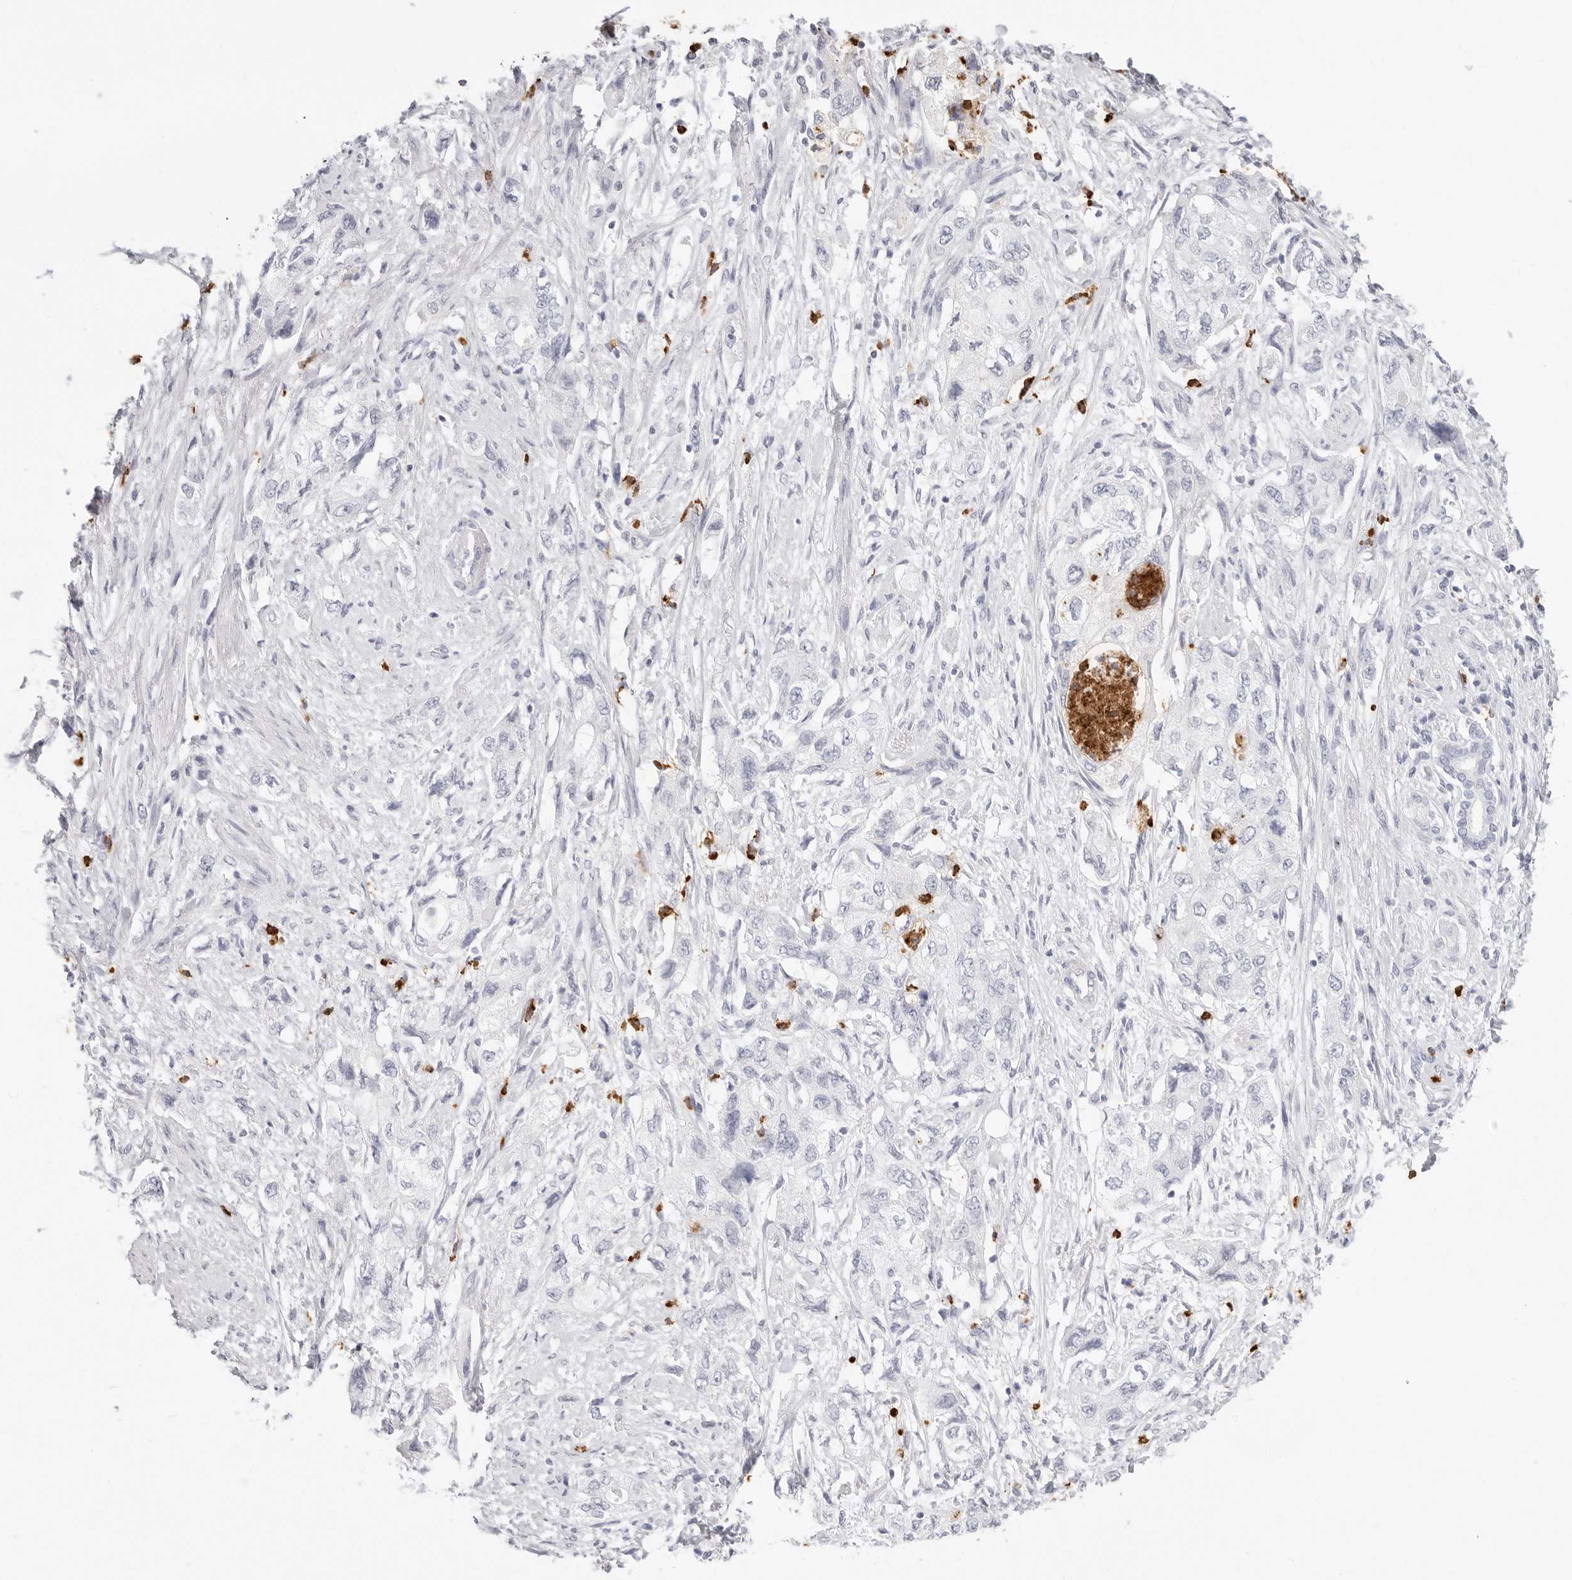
{"staining": {"intensity": "negative", "quantity": "none", "location": "none"}, "tissue": "pancreatic cancer", "cell_type": "Tumor cells", "image_type": "cancer", "snomed": [{"axis": "morphology", "description": "Adenocarcinoma, NOS"}, {"axis": "topography", "description": "Pancreas"}], "caption": "Protein analysis of pancreatic cancer displays no significant positivity in tumor cells.", "gene": "CAMP", "patient": {"sex": "female", "age": 73}}